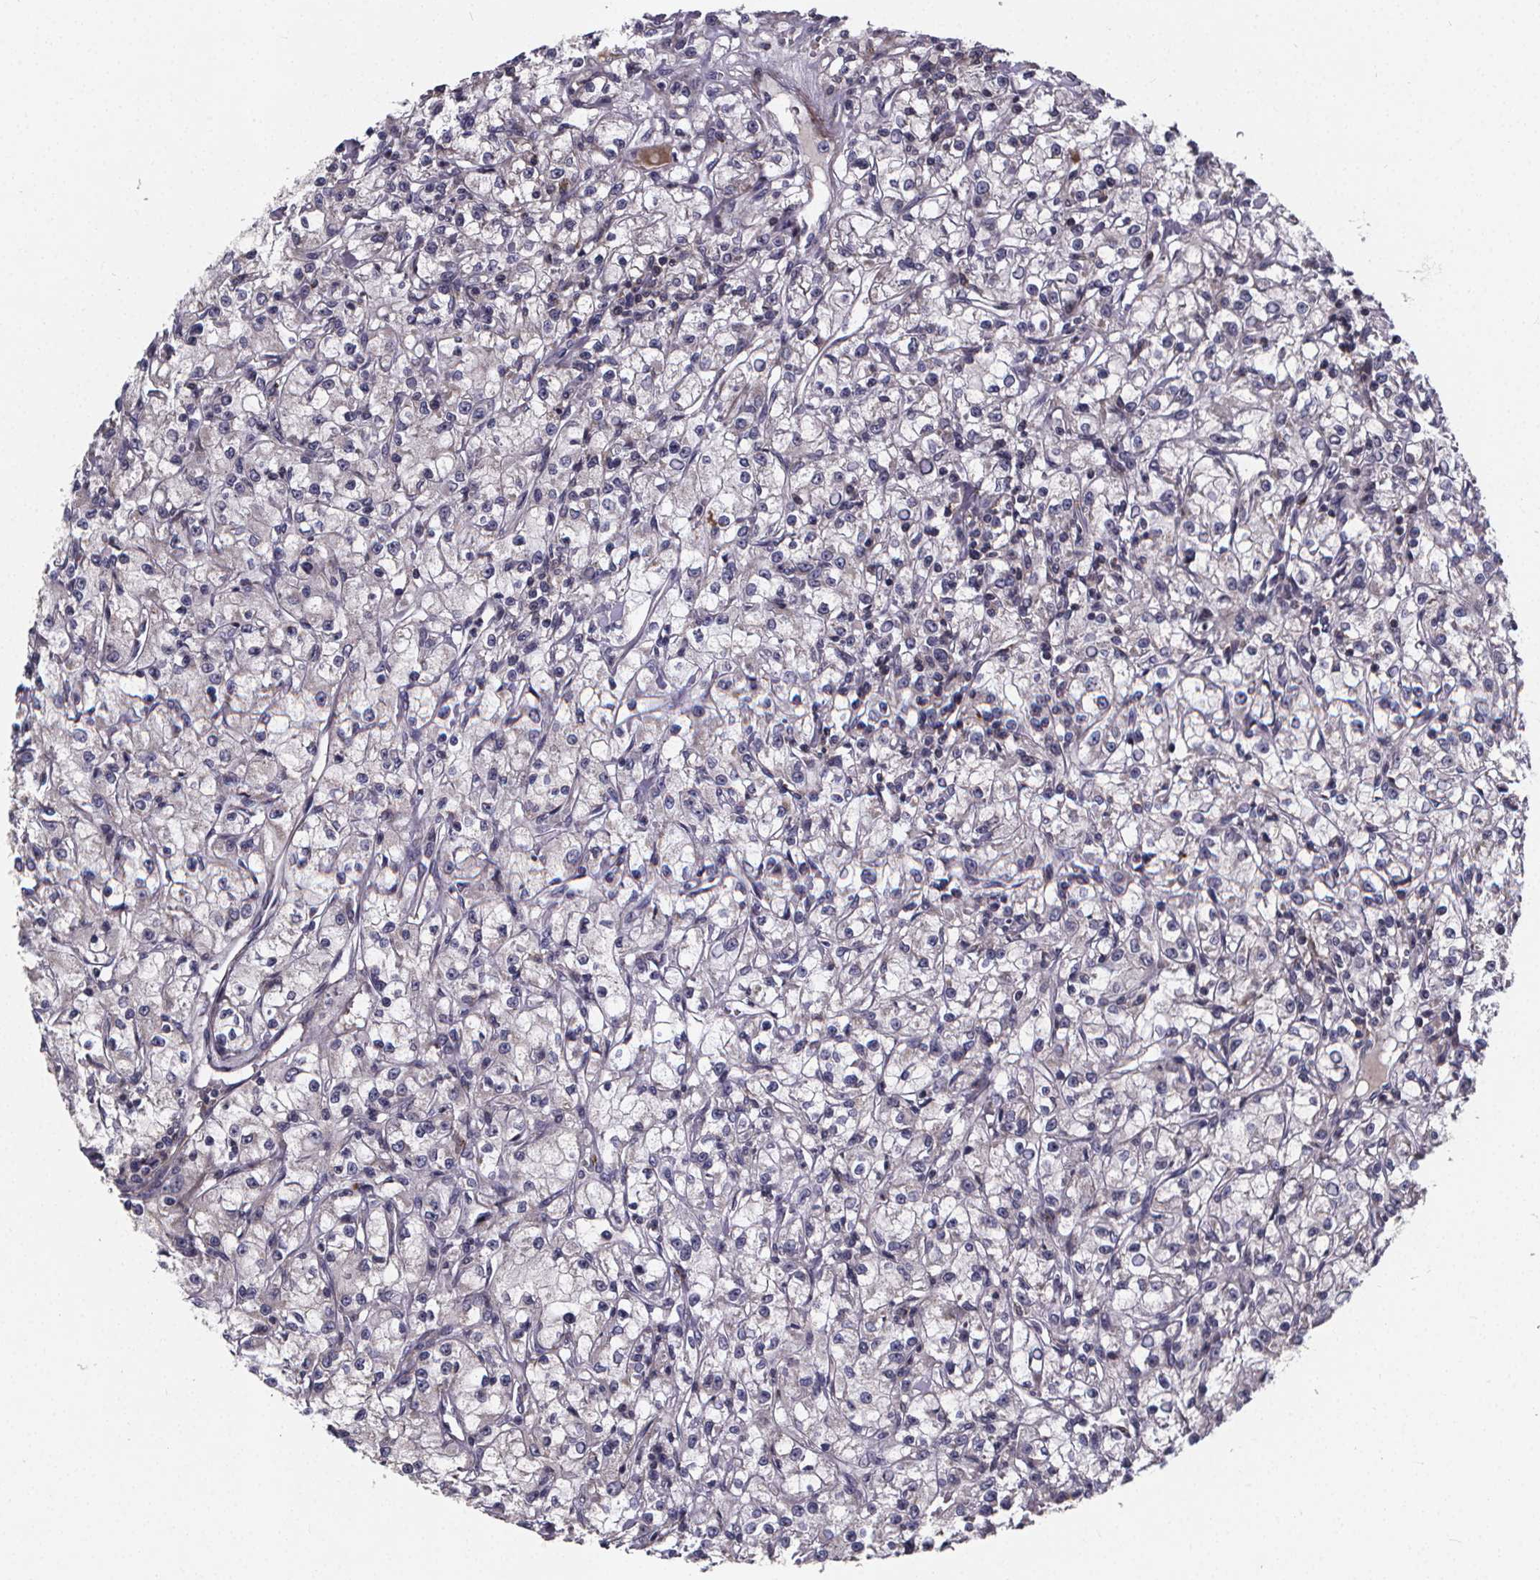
{"staining": {"intensity": "negative", "quantity": "none", "location": "none"}, "tissue": "renal cancer", "cell_type": "Tumor cells", "image_type": "cancer", "snomed": [{"axis": "morphology", "description": "Adenocarcinoma, NOS"}, {"axis": "topography", "description": "Kidney"}], "caption": "DAB (3,3'-diaminobenzidine) immunohistochemical staining of human renal cancer (adenocarcinoma) reveals no significant staining in tumor cells. (DAB (3,3'-diaminobenzidine) immunohistochemistry visualized using brightfield microscopy, high magnification).", "gene": "FBXW2", "patient": {"sex": "female", "age": 59}}